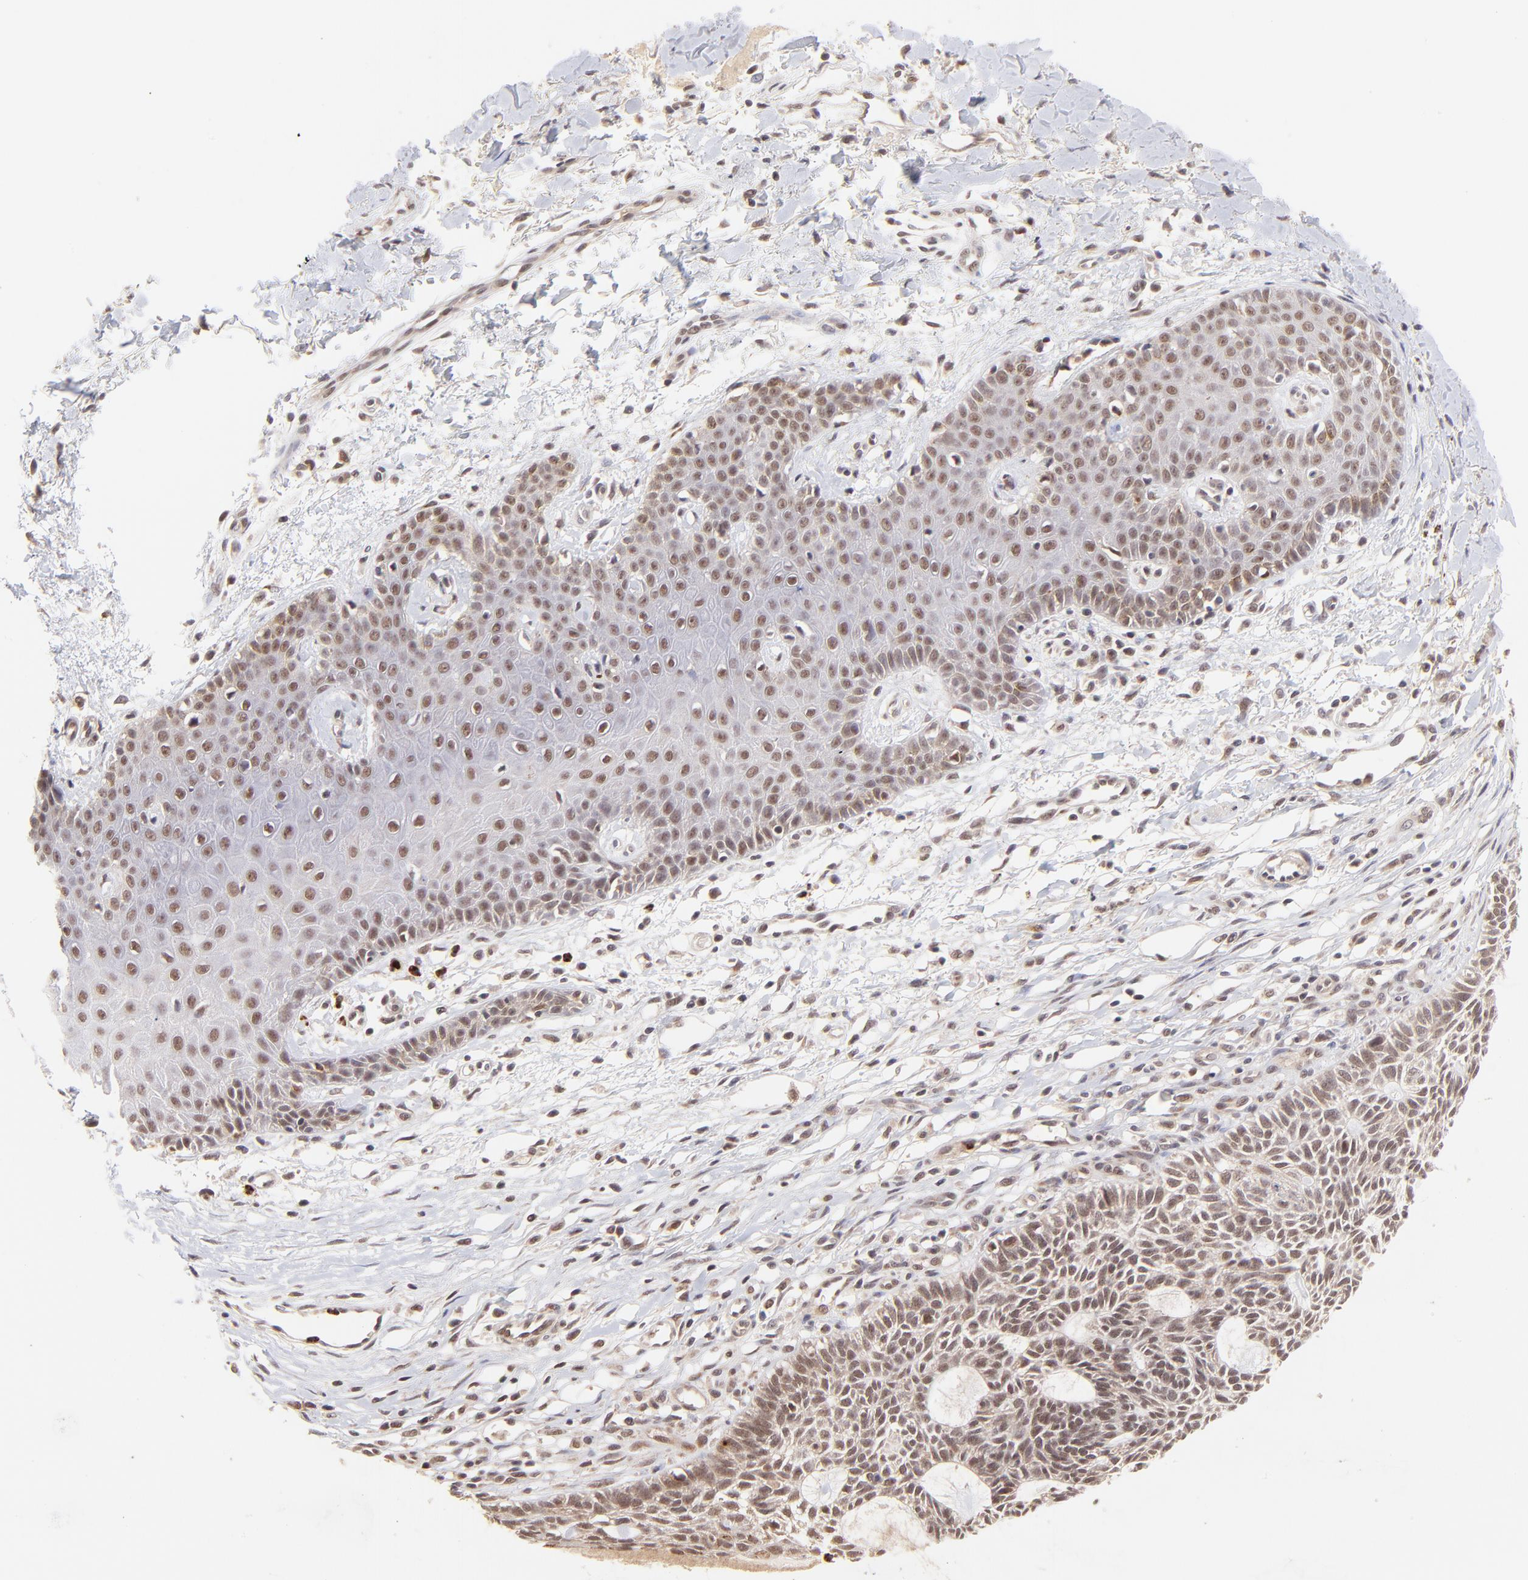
{"staining": {"intensity": "weak", "quantity": ">75%", "location": "nuclear"}, "tissue": "skin cancer", "cell_type": "Tumor cells", "image_type": "cancer", "snomed": [{"axis": "morphology", "description": "Basal cell carcinoma"}, {"axis": "topography", "description": "Skin"}], "caption": "Skin basal cell carcinoma tissue demonstrates weak nuclear expression in about >75% of tumor cells, visualized by immunohistochemistry. (Stains: DAB (3,3'-diaminobenzidine) in brown, nuclei in blue, Microscopy: brightfield microscopy at high magnification).", "gene": "MED12", "patient": {"sex": "male", "age": 67}}